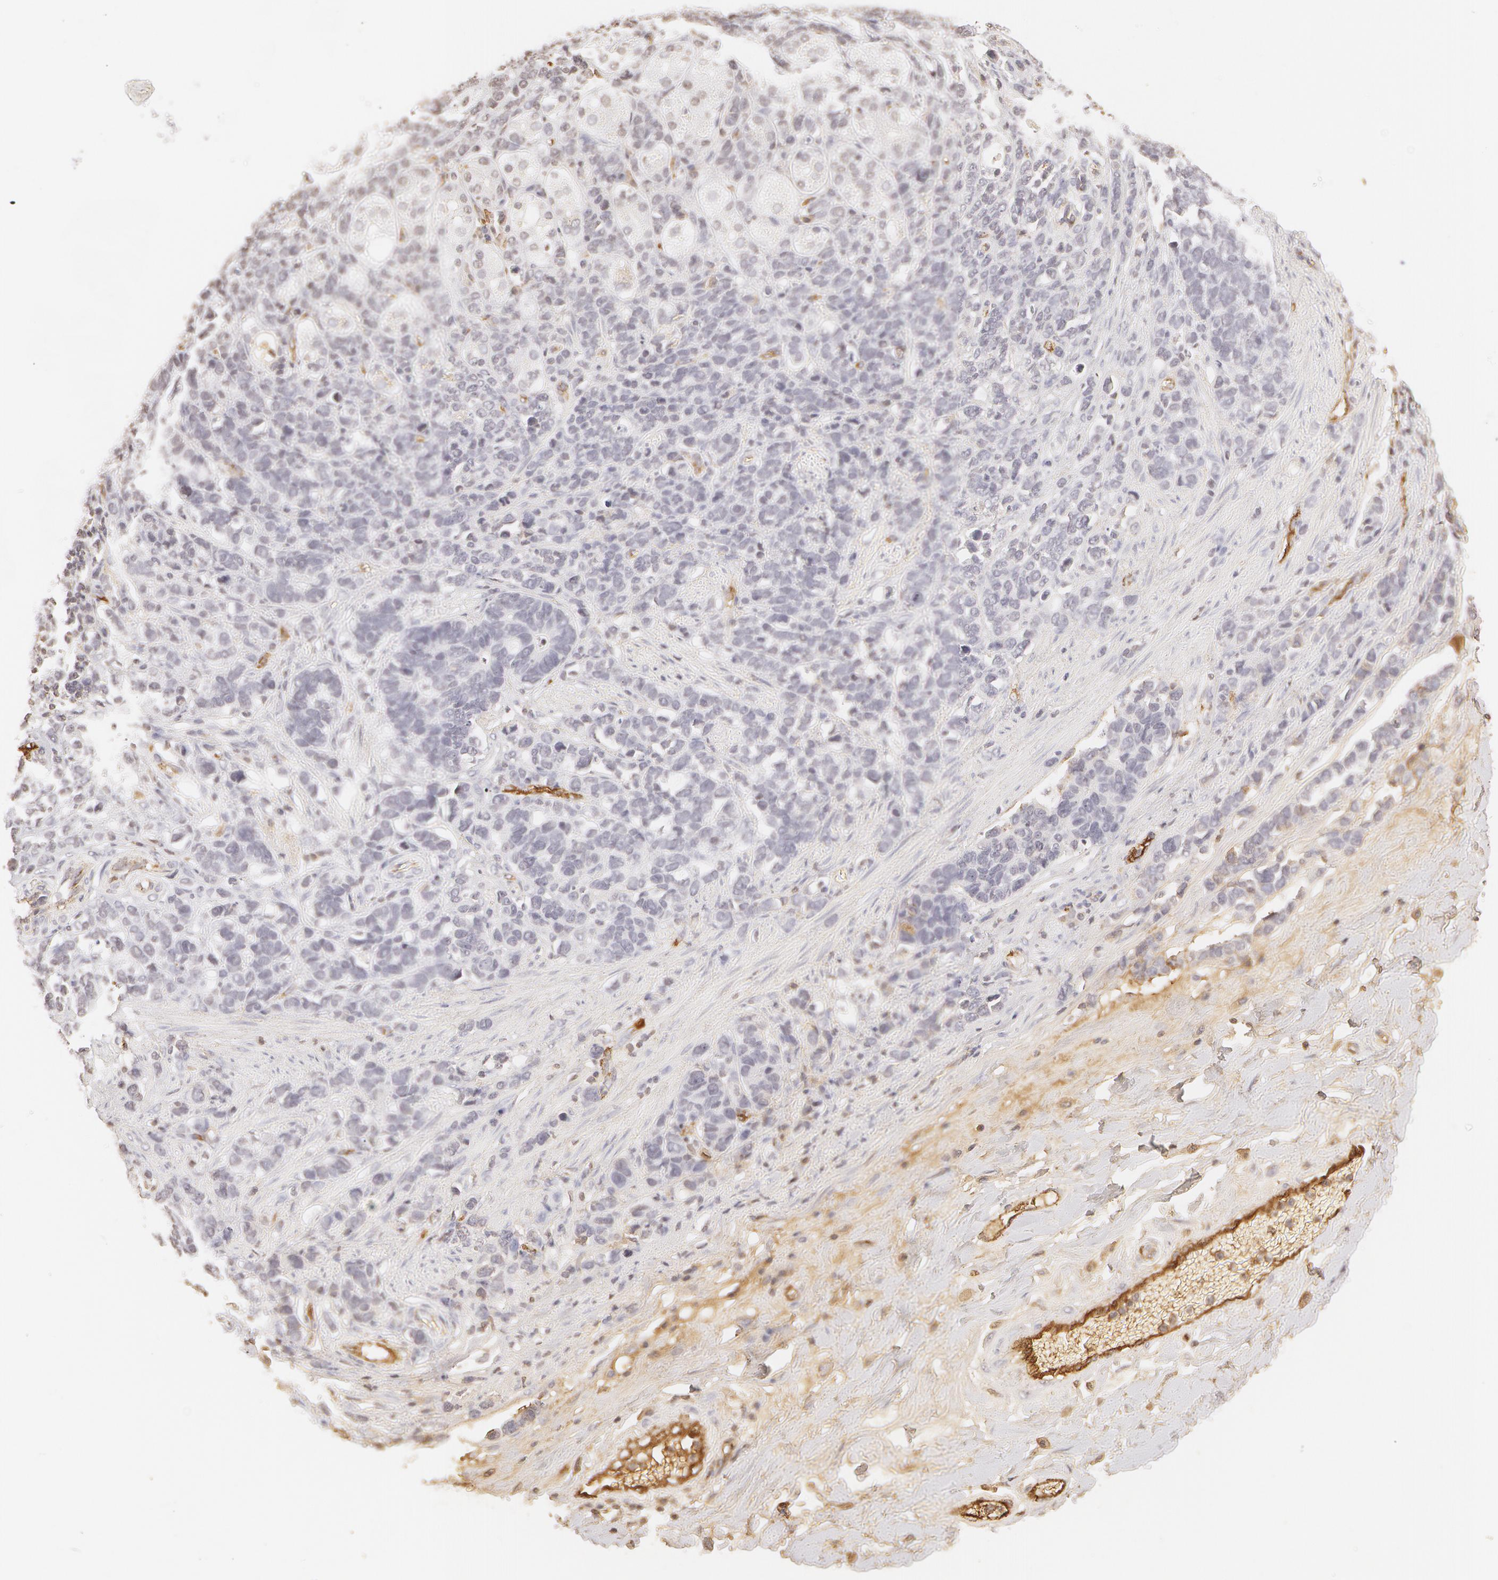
{"staining": {"intensity": "negative", "quantity": "none", "location": "none"}, "tissue": "stomach cancer", "cell_type": "Tumor cells", "image_type": "cancer", "snomed": [{"axis": "morphology", "description": "Adenocarcinoma, NOS"}, {"axis": "topography", "description": "Stomach, upper"}], "caption": "The immunohistochemistry (IHC) micrograph has no significant positivity in tumor cells of adenocarcinoma (stomach) tissue. Brightfield microscopy of immunohistochemistry (IHC) stained with DAB (brown) and hematoxylin (blue), captured at high magnification.", "gene": "VWF", "patient": {"sex": "male", "age": 71}}